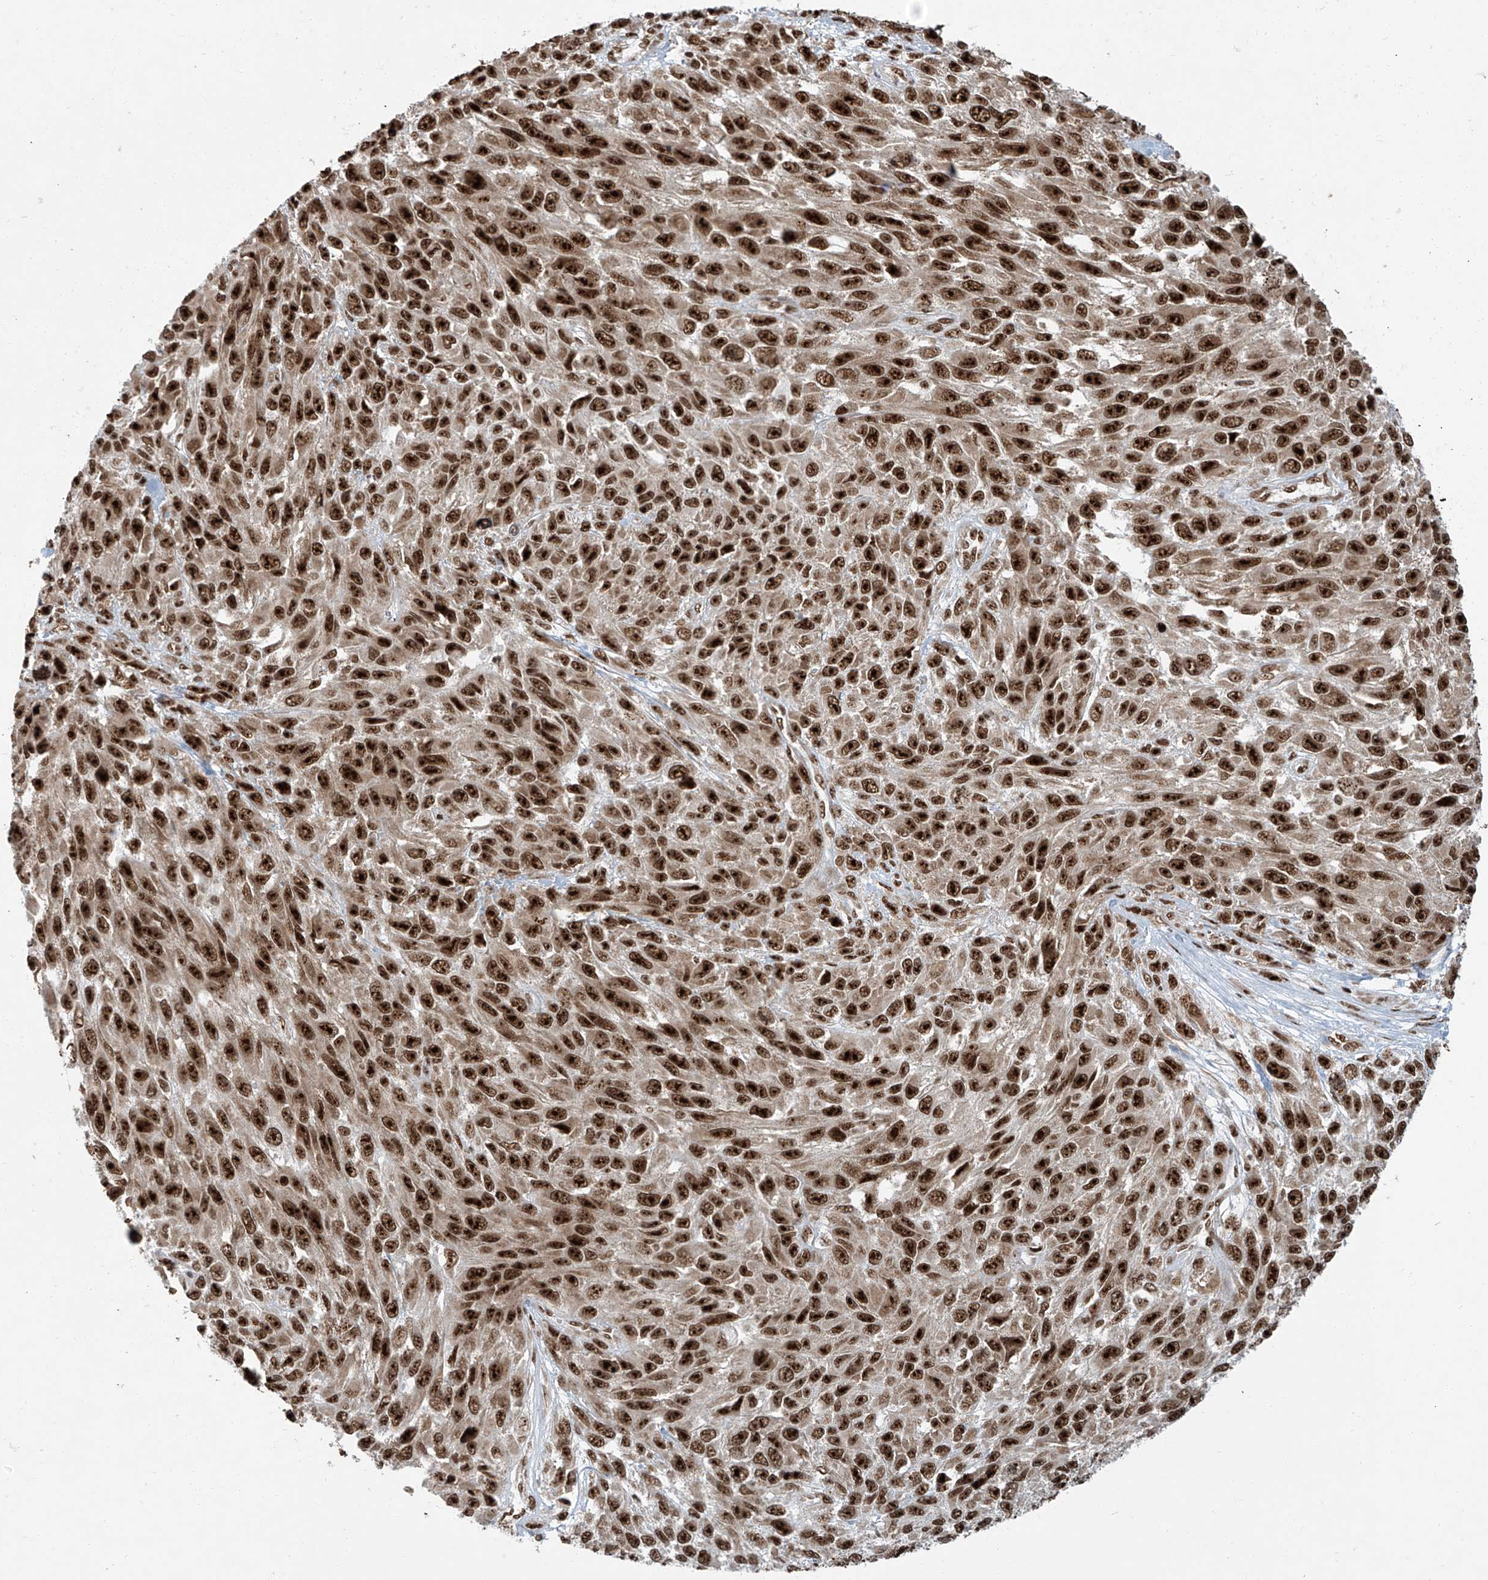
{"staining": {"intensity": "strong", "quantity": ">75%", "location": "nuclear"}, "tissue": "melanoma", "cell_type": "Tumor cells", "image_type": "cancer", "snomed": [{"axis": "morphology", "description": "Malignant melanoma, NOS"}, {"axis": "topography", "description": "Skin"}], "caption": "DAB immunohistochemical staining of human melanoma reveals strong nuclear protein staining in approximately >75% of tumor cells.", "gene": "FAM193B", "patient": {"sex": "female", "age": 96}}